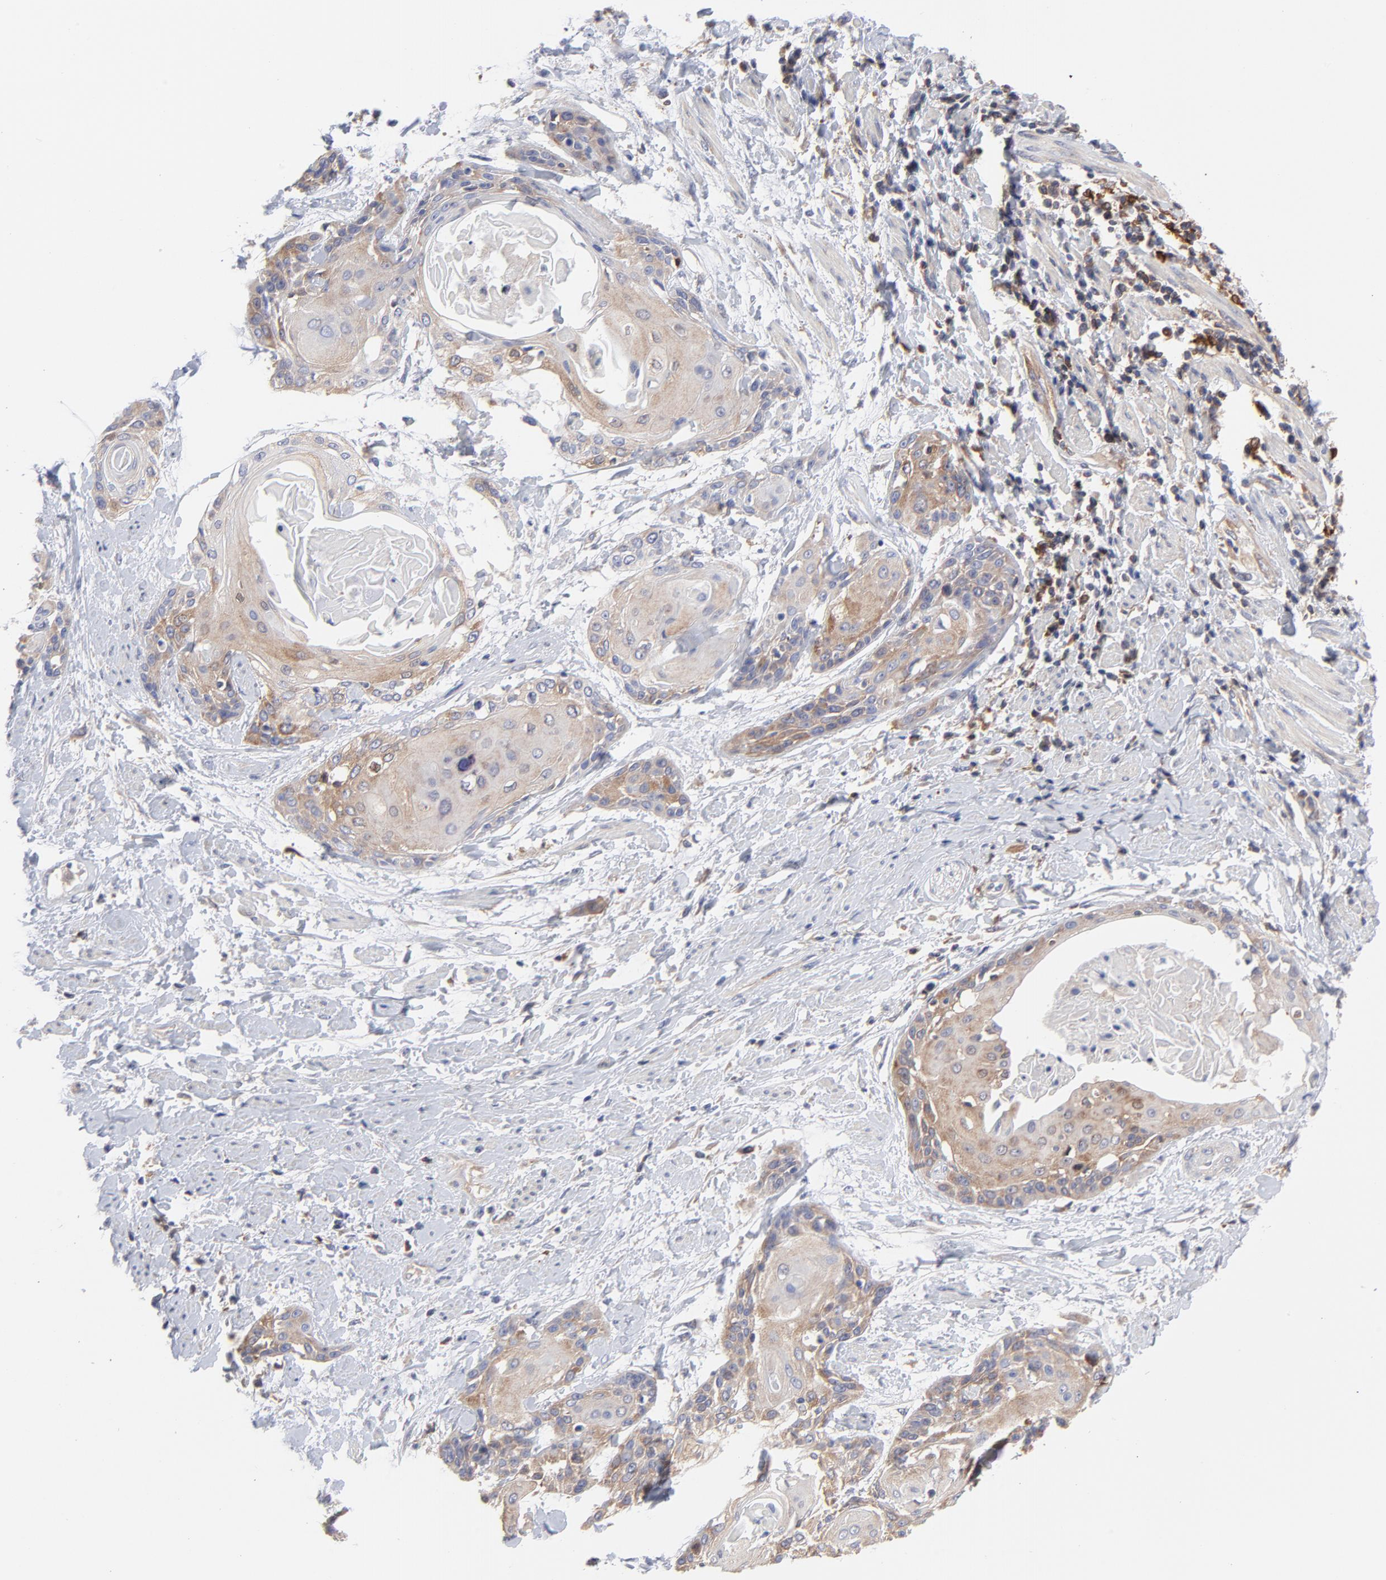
{"staining": {"intensity": "weak", "quantity": ">75%", "location": "cytoplasmic/membranous"}, "tissue": "cervical cancer", "cell_type": "Tumor cells", "image_type": "cancer", "snomed": [{"axis": "morphology", "description": "Squamous cell carcinoma, NOS"}, {"axis": "topography", "description": "Cervix"}], "caption": "Immunohistochemistry (IHC) (DAB (3,3'-diaminobenzidine)) staining of human cervical cancer (squamous cell carcinoma) exhibits weak cytoplasmic/membranous protein staining in approximately >75% of tumor cells.", "gene": "NFKBIA", "patient": {"sex": "female", "age": 57}}